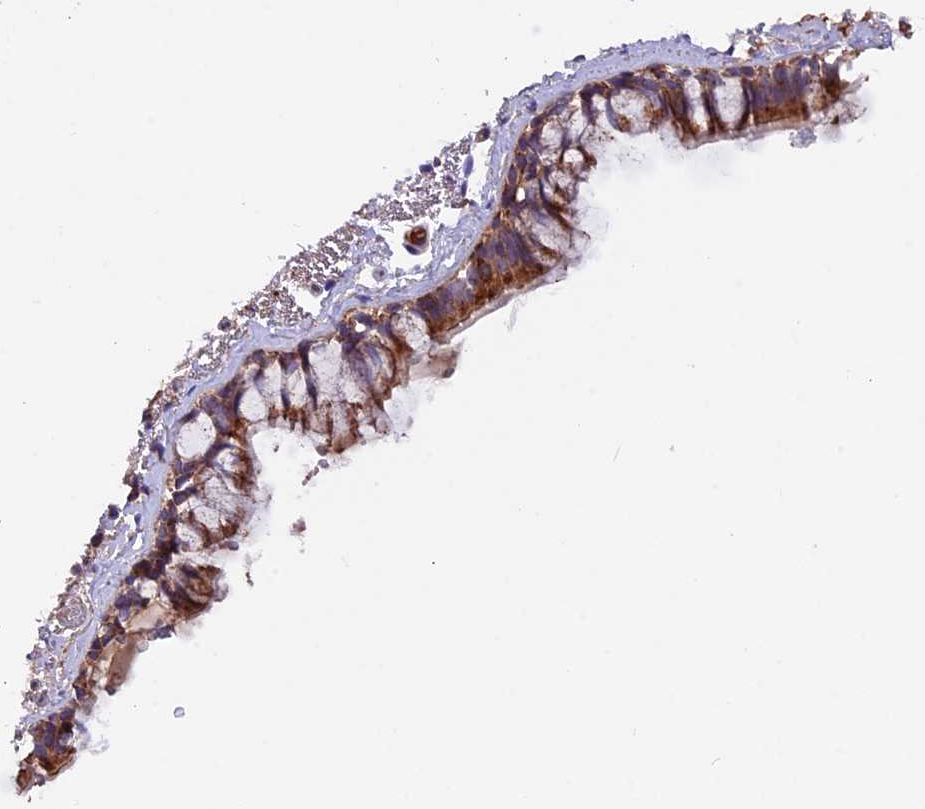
{"staining": {"intensity": "moderate", "quantity": ">75%", "location": "cytoplasmic/membranous"}, "tissue": "bronchus", "cell_type": "Respiratory epithelial cells", "image_type": "normal", "snomed": [{"axis": "morphology", "description": "Normal tissue, NOS"}, {"axis": "topography", "description": "Cartilage tissue"}], "caption": "An image of human bronchus stained for a protein demonstrates moderate cytoplasmic/membranous brown staining in respiratory epithelial cells.", "gene": "METTL22", "patient": {"sex": "male", "age": 63}}